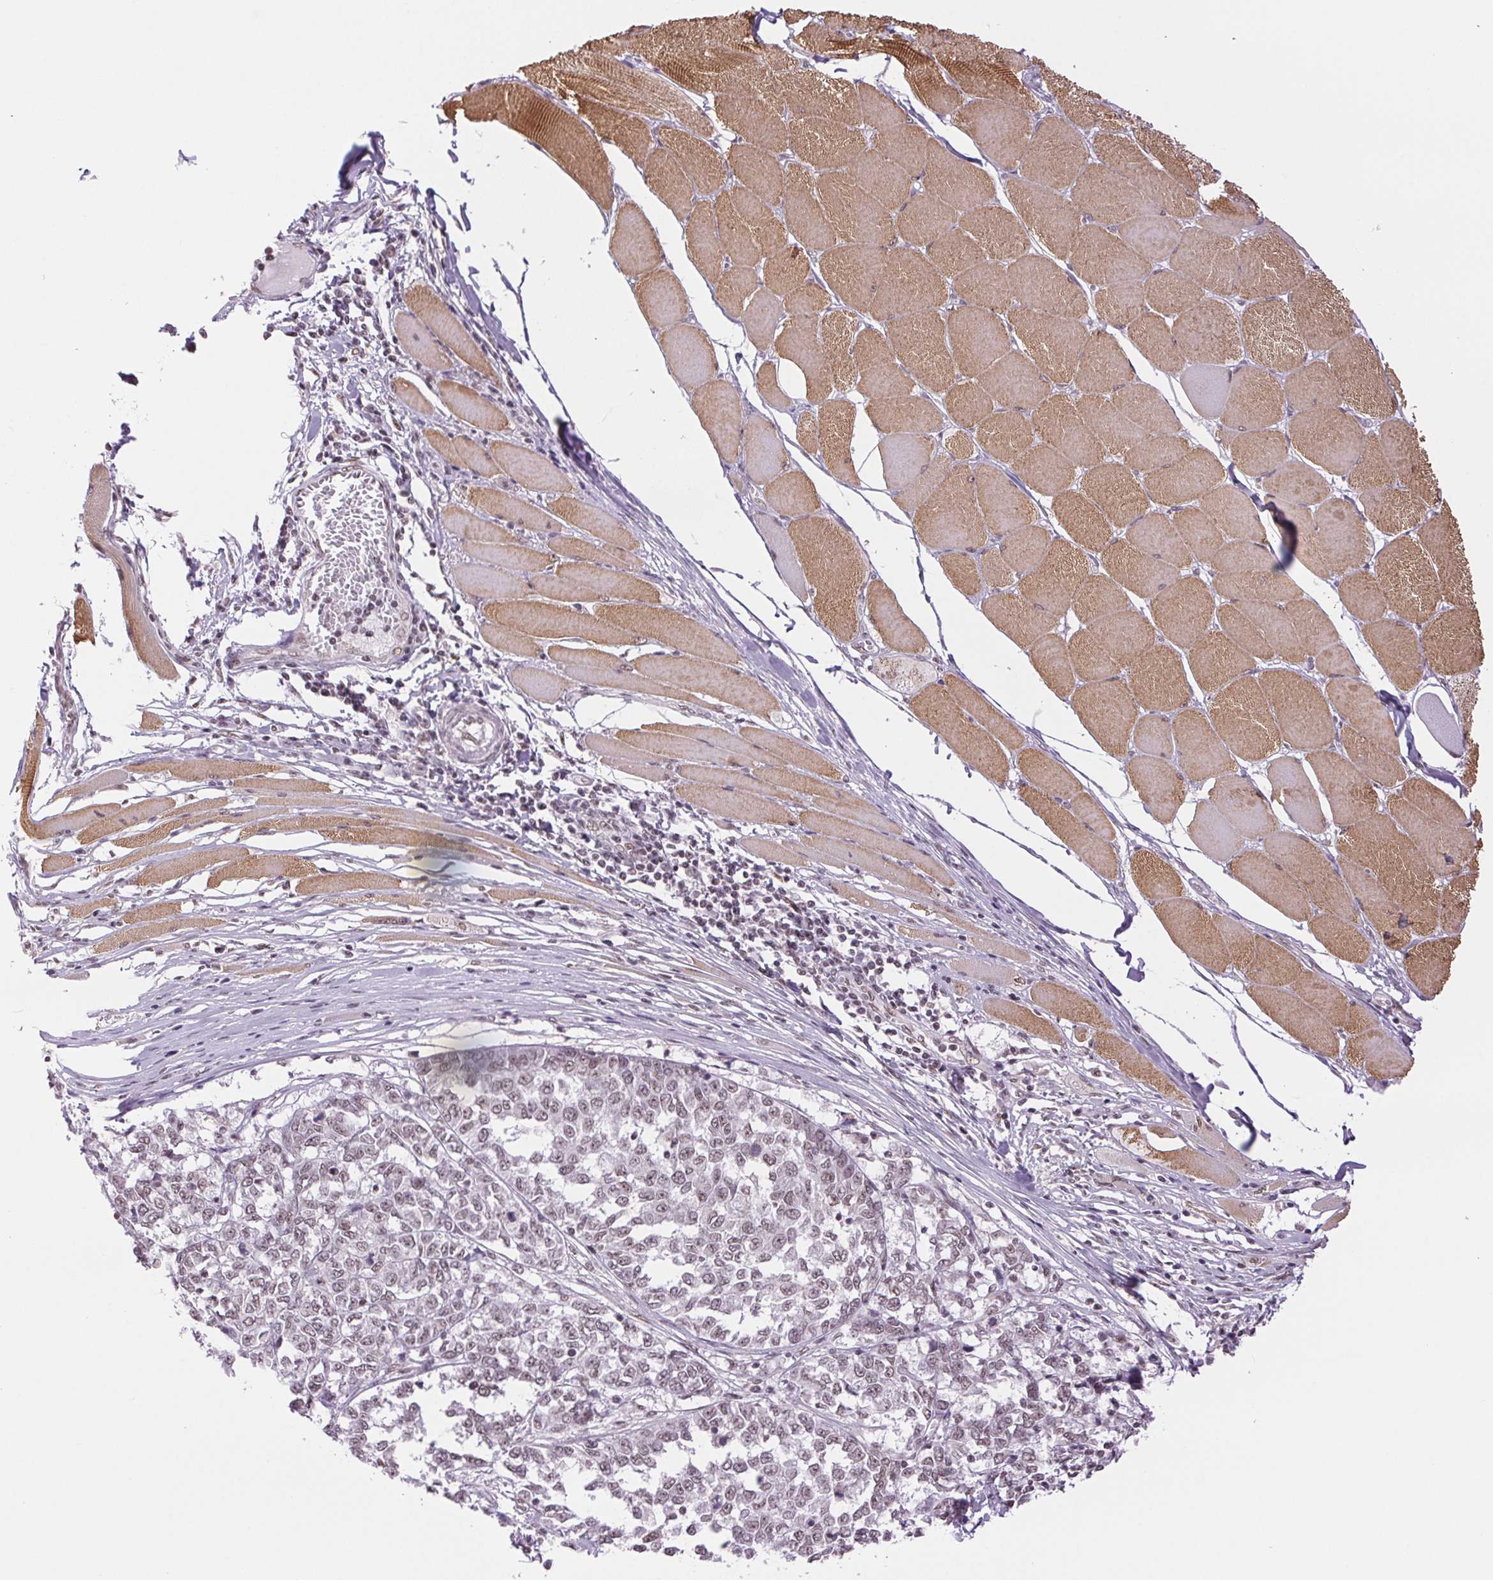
{"staining": {"intensity": "weak", "quantity": "<25%", "location": "nuclear"}, "tissue": "melanoma", "cell_type": "Tumor cells", "image_type": "cancer", "snomed": [{"axis": "morphology", "description": "Malignant melanoma, NOS"}, {"axis": "topography", "description": "Skin"}], "caption": "IHC histopathology image of neoplastic tissue: human malignant melanoma stained with DAB (3,3'-diaminobenzidine) exhibits no significant protein staining in tumor cells.", "gene": "RPRD1B", "patient": {"sex": "female", "age": 72}}